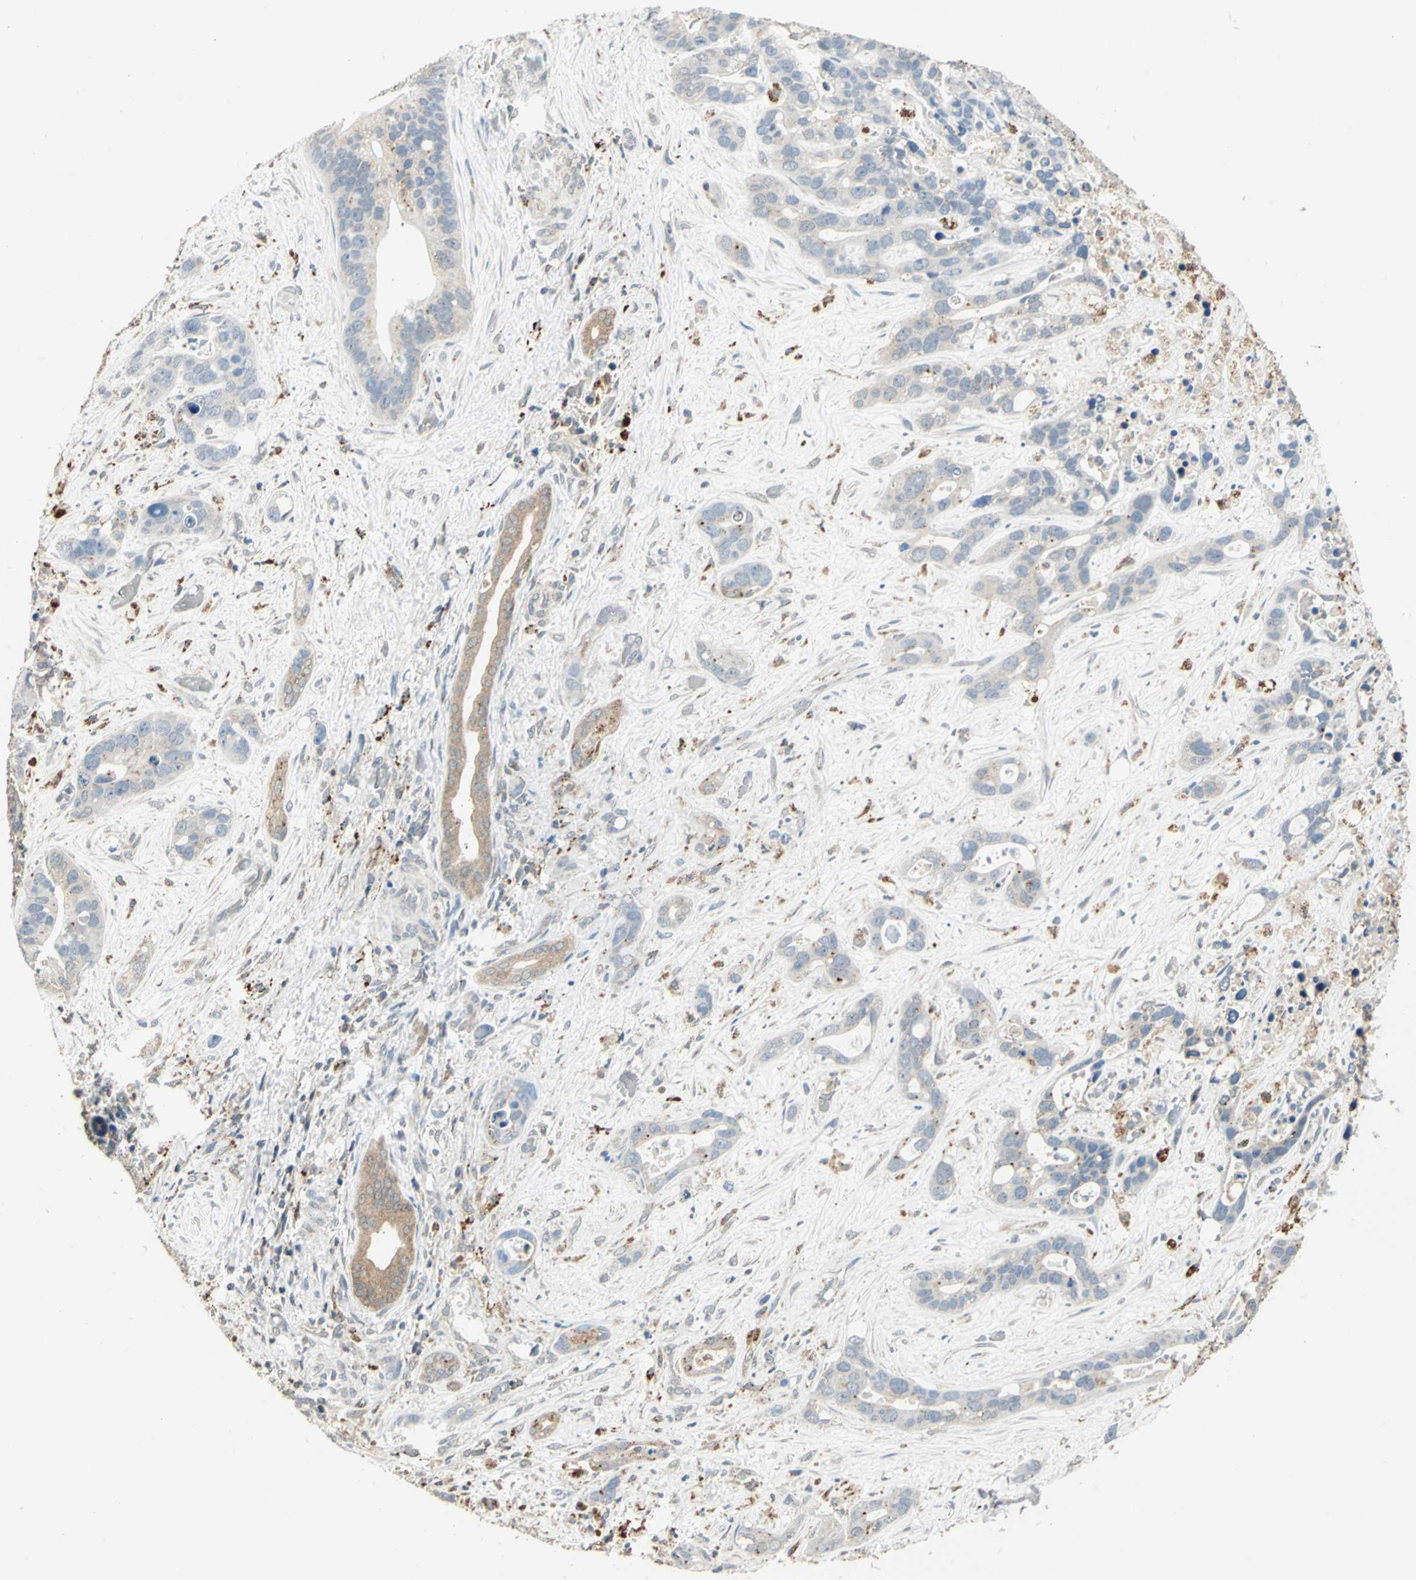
{"staining": {"intensity": "weak", "quantity": "<25%", "location": "cytoplasmic/membranous"}, "tissue": "liver cancer", "cell_type": "Tumor cells", "image_type": "cancer", "snomed": [{"axis": "morphology", "description": "Cholangiocarcinoma"}, {"axis": "topography", "description": "Liver"}], "caption": "DAB (3,3'-diaminobenzidine) immunohistochemical staining of liver cholangiocarcinoma displays no significant positivity in tumor cells.", "gene": "NIT1", "patient": {"sex": "female", "age": 65}}